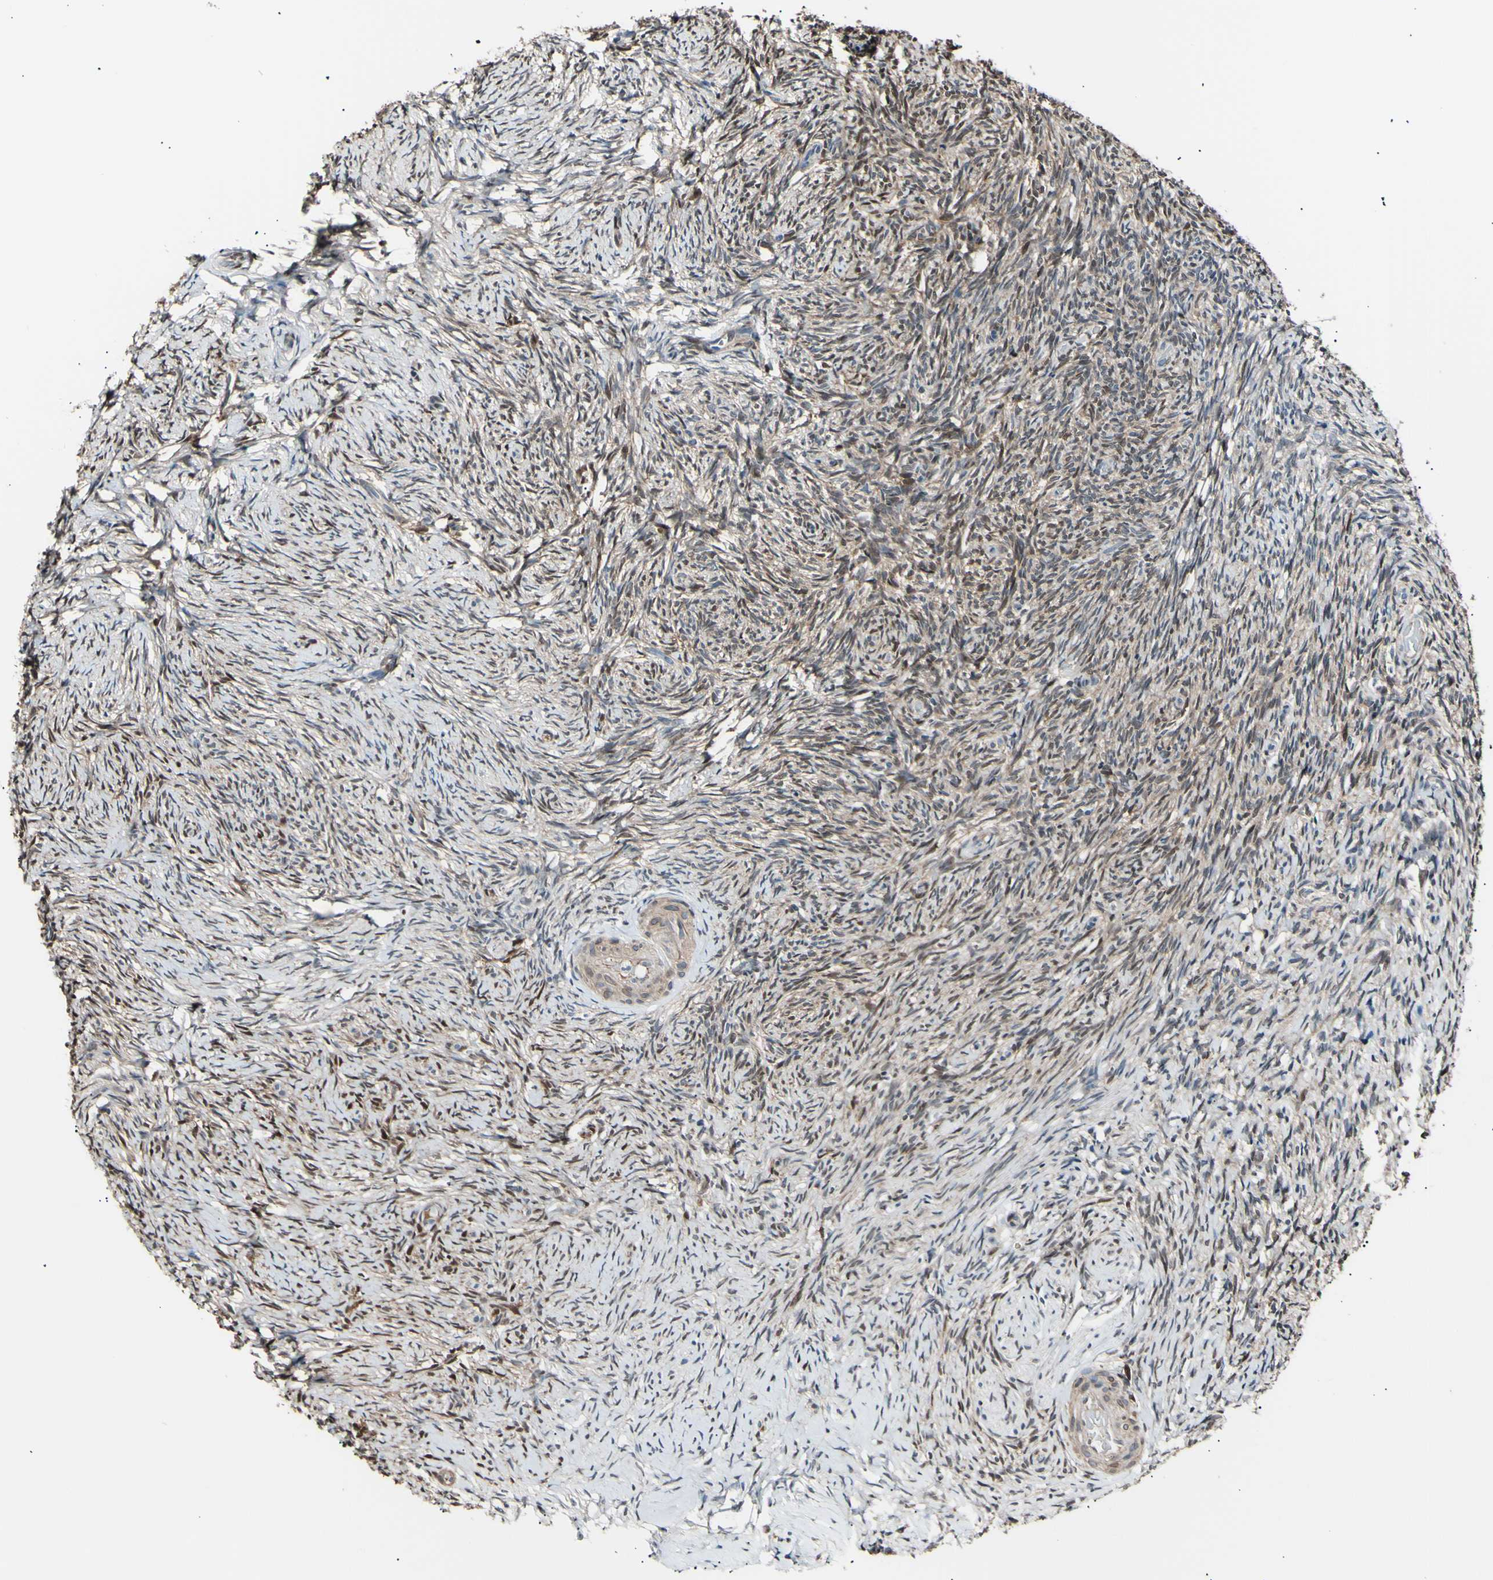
{"staining": {"intensity": "weak", "quantity": "25%-75%", "location": "cytoplasmic/membranous,nuclear"}, "tissue": "ovary", "cell_type": "Ovarian stroma cells", "image_type": "normal", "snomed": [{"axis": "morphology", "description": "Normal tissue, NOS"}, {"axis": "topography", "description": "Ovary"}], "caption": "This micrograph displays immunohistochemistry (IHC) staining of normal human ovary, with low weak cytoplasmic/membranous,nuclear positivity in approximately 25%-75% of ovarian stroma cells.", "gene": "AK1", "patient": {"sex": "female", "age": 60}}